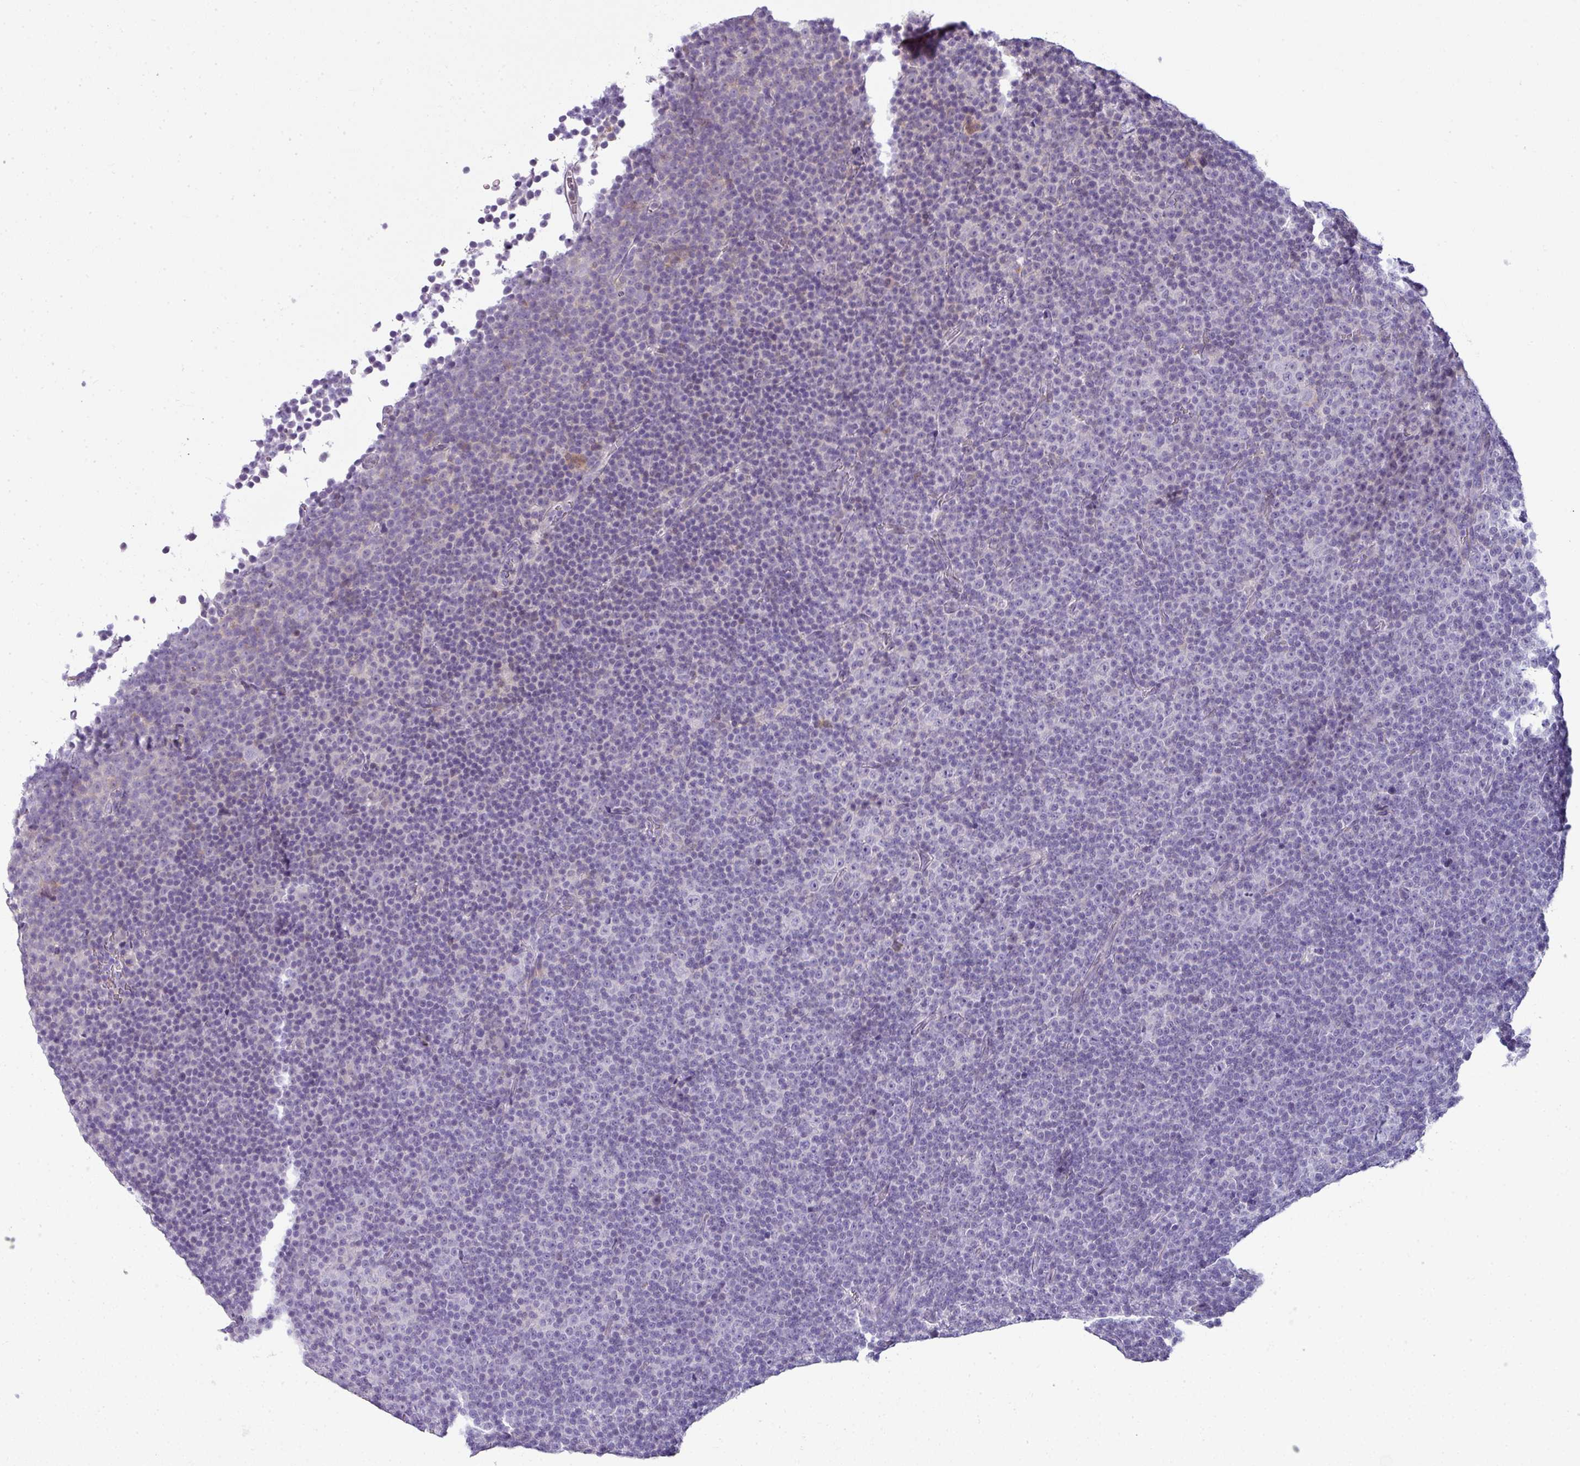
{"staining": {"intensity": "negative", "quantity": "none", "location": "none"}, "tissue": "lymphoma", "cell_type": "Tumor cells", "image_type": "cancer", "snomed": [{"axis": "morphology", "description": "Malignant lymphoma, non-Hodgkin's type, Low grade"}, {"axis": "topography", "description": "Lymph node"}], "caption": "An immunohistochemistry image of malignant lymphoma, non-Hodgkin's type (low-grade) is shown. There is no staining in tumor cells of malignant lymphoma, non-Hodgkin's type (low-grade).", "gene": "STAT5A", "patient": {"sex": "female", "age": 67}}